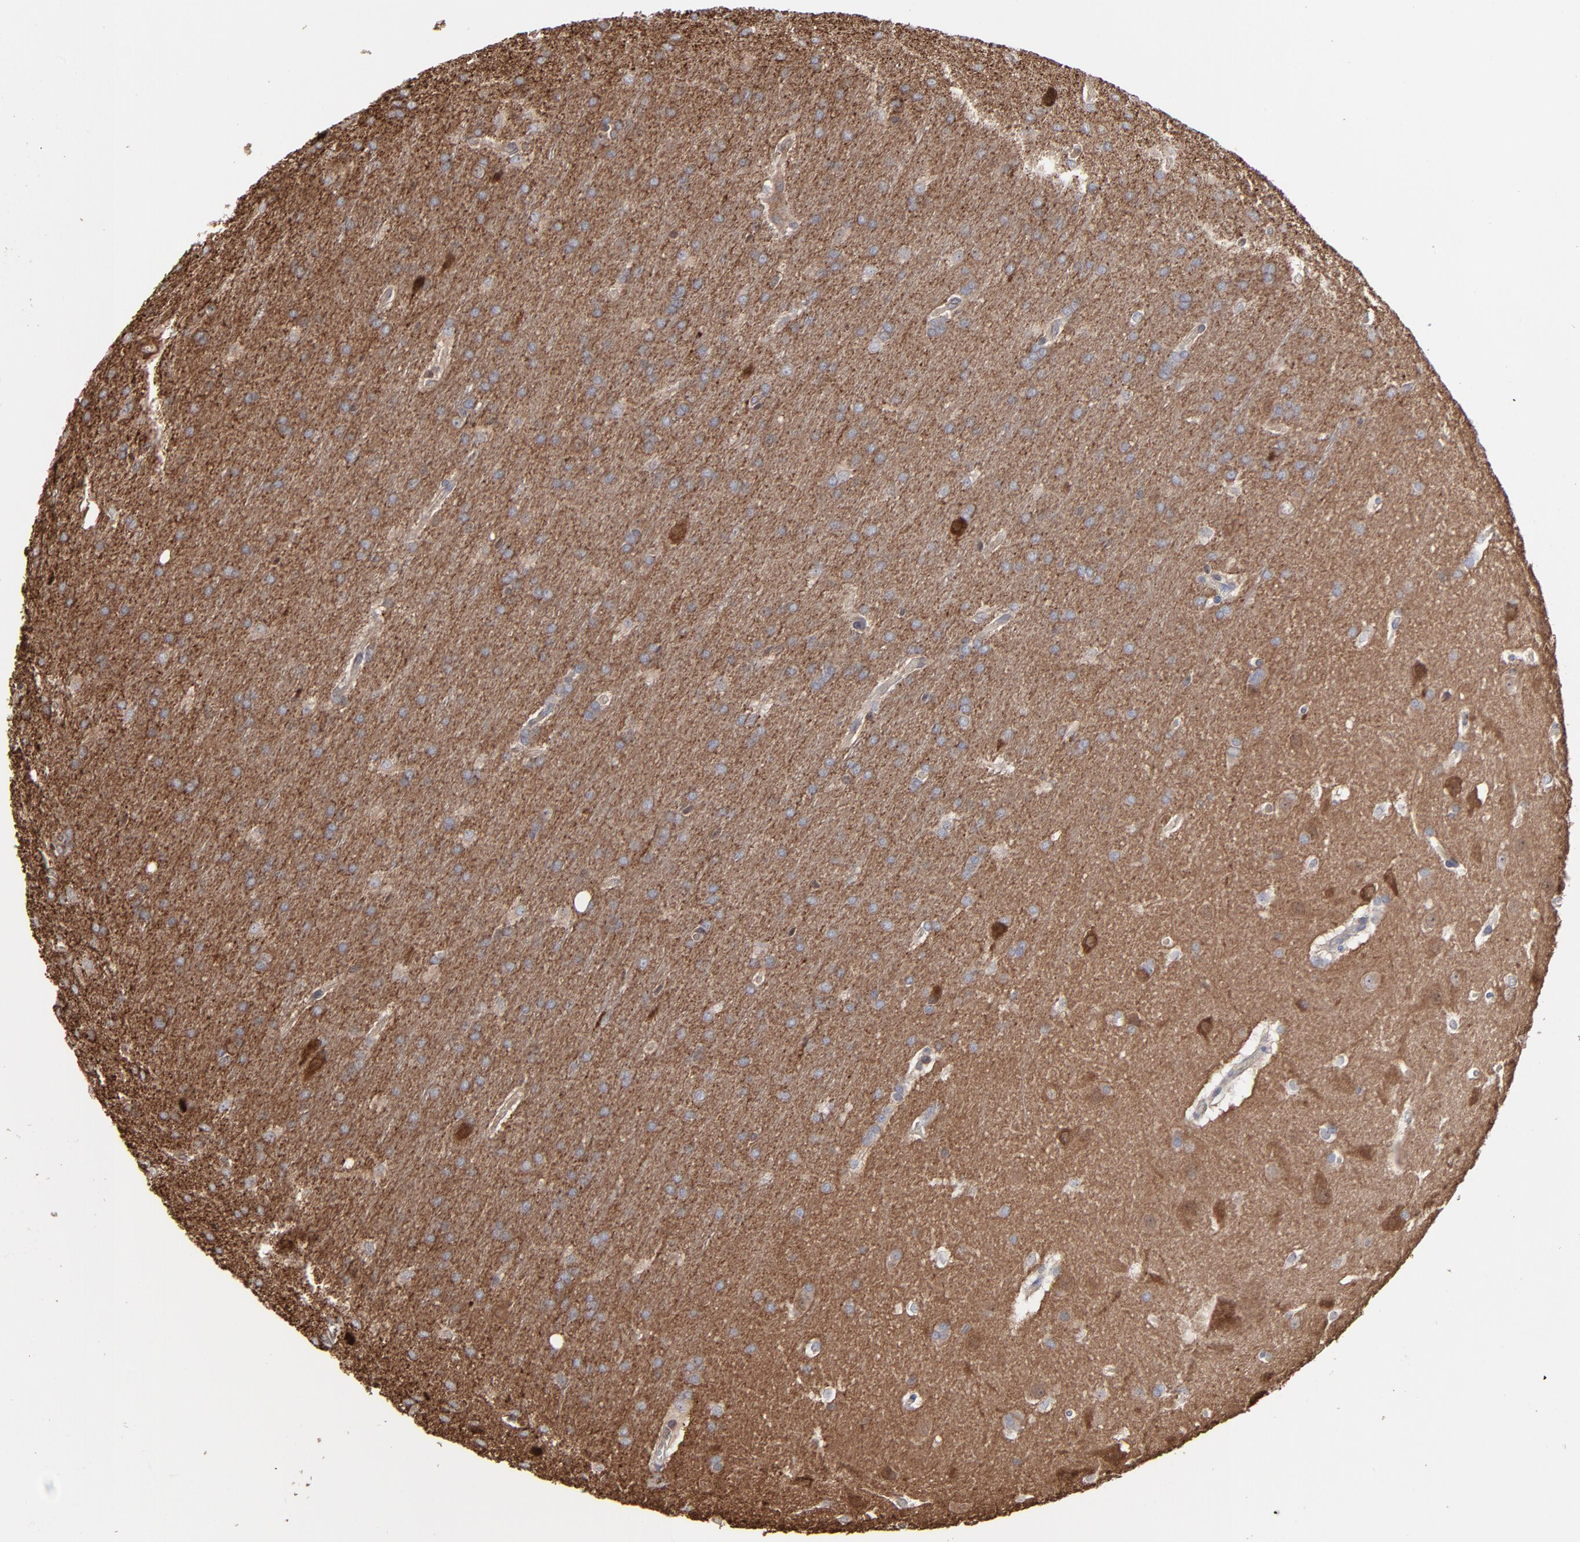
{"staining": {"intensity": "strong", "quantity": "<25%", "location": "cytoplasmic/membranous"}, "tissue": "glioma", "cell_type": "Tumor cells", "image_type": "cancer", "snomed": [{"axis": "morphology", "description": "Glioma, malignant, Low grade"}, {"axis": "topography", "description": "Brain"}], "caption": "Tumor cells demonstrate medium levels of strong cytoplasmic/membranous expression in approximately <25% of cells in human glioma.", "gene": "MAP2K1", "patient": {"sex": "female", "age": 32}}